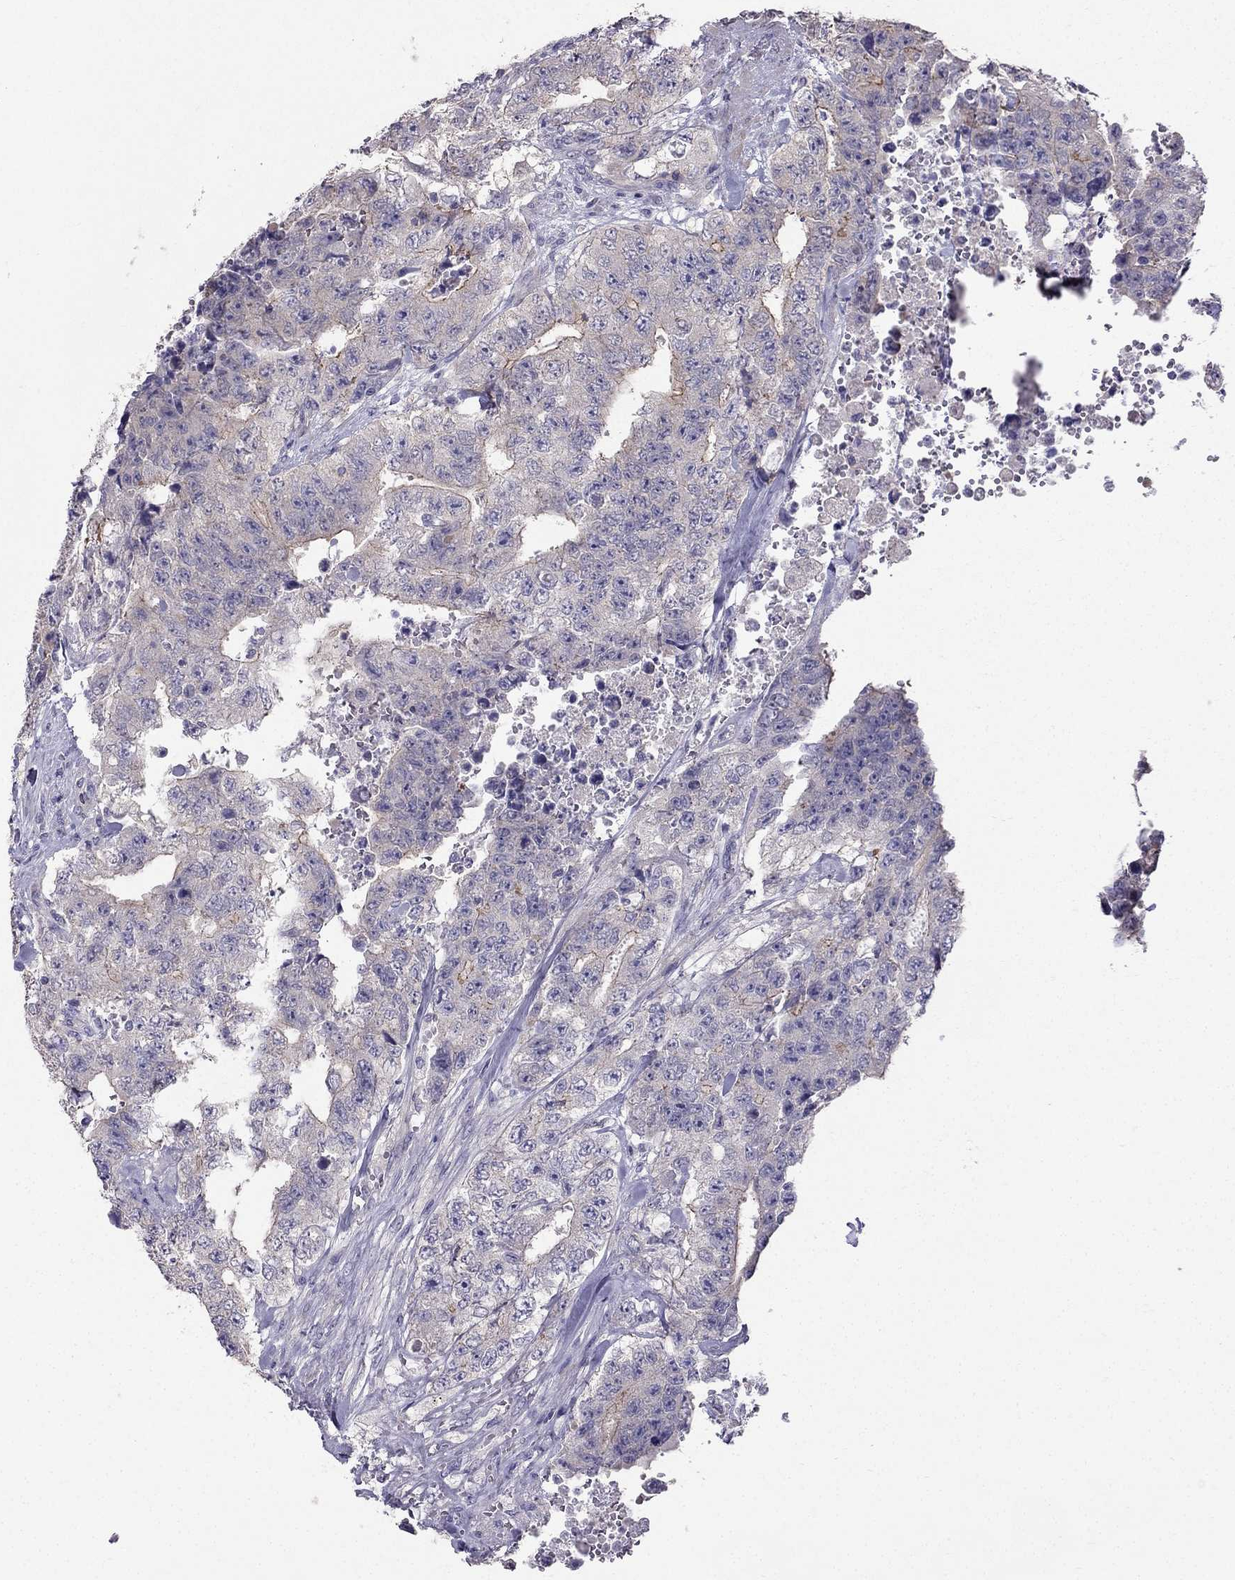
{"staining": {"intensity": "weak", "quantity": "<25%", "location": "cytoplasmic/membranous"}, "tissue": "testis cancer", "cell_type": "Tumor cells", "image_type": "cancer", "snomed": [{"axis": "morphology", "description": "Carcinoma, Embryonal, NOS"}, {"axis": "topography", "description": "Testis"}], "caption": "IHC image of neoplastic tissue: human testis cancer (embryonal carcinoma) stained with DAB demonstrates no significant protein positivity in tumor cells.", "gene": "AS3MT", "patient": {"sex": "male", "age": 24}}